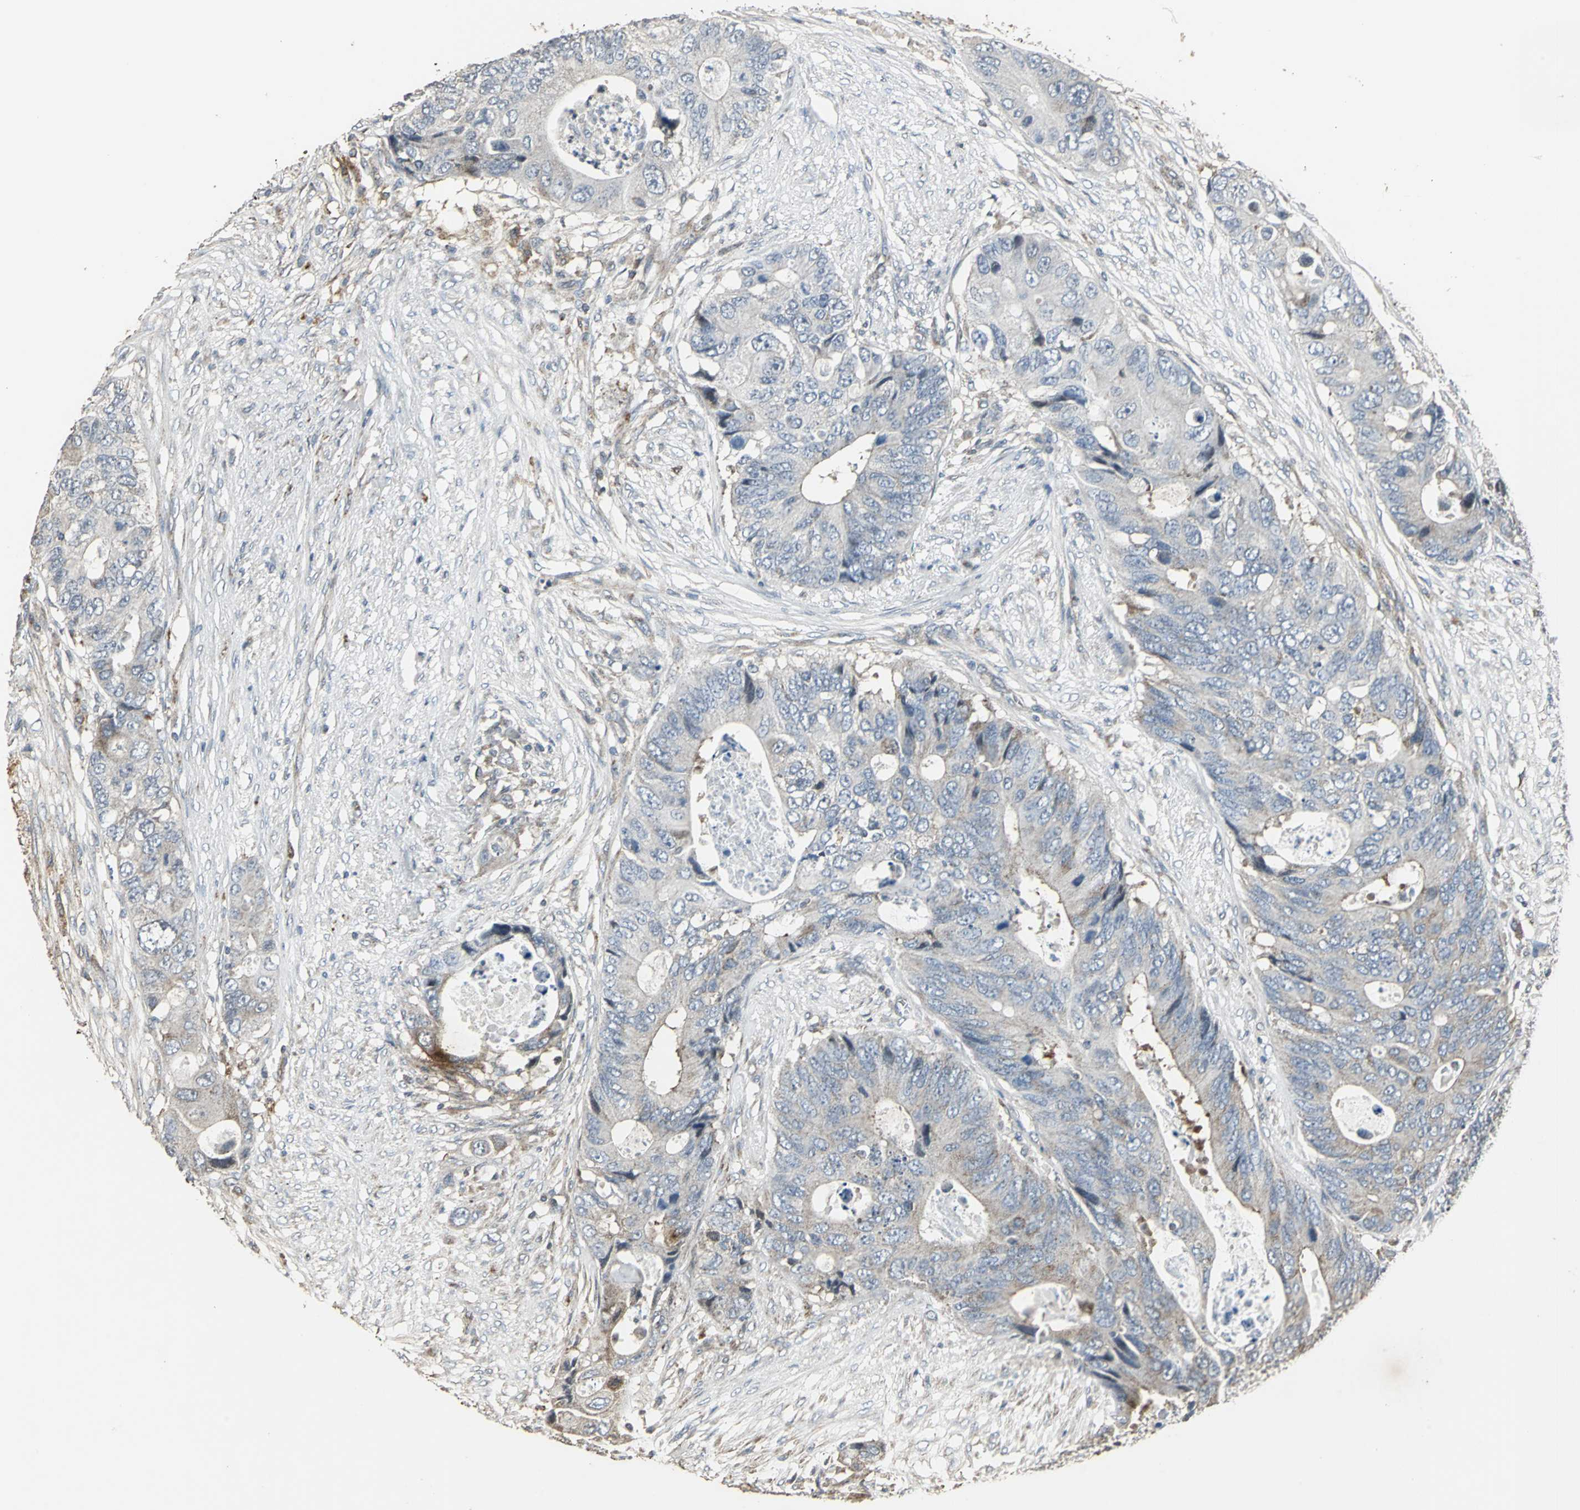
{"staining": {"intensity": "weak", "quantity": "25%-75%", "location": "cytoplasmic/membranous"}, "tissue": "colorectal cancer", "cell_type": "Tumor cells", "image_type": "cancer", "snomed": [{"axis": "morphology", "description": "Adenocarcinoma, NOS"}, {"axis": "topography", "description": "Colon"}], "caption": "A micrograph of human colorectal cancer (adenocarcinoma) stained for a protein demonstrates weak cytoplasmic/membranous brown staining in tumor cells.", "gene": "DNAJB4", "patient": {"sex": "male", "age": 71}}